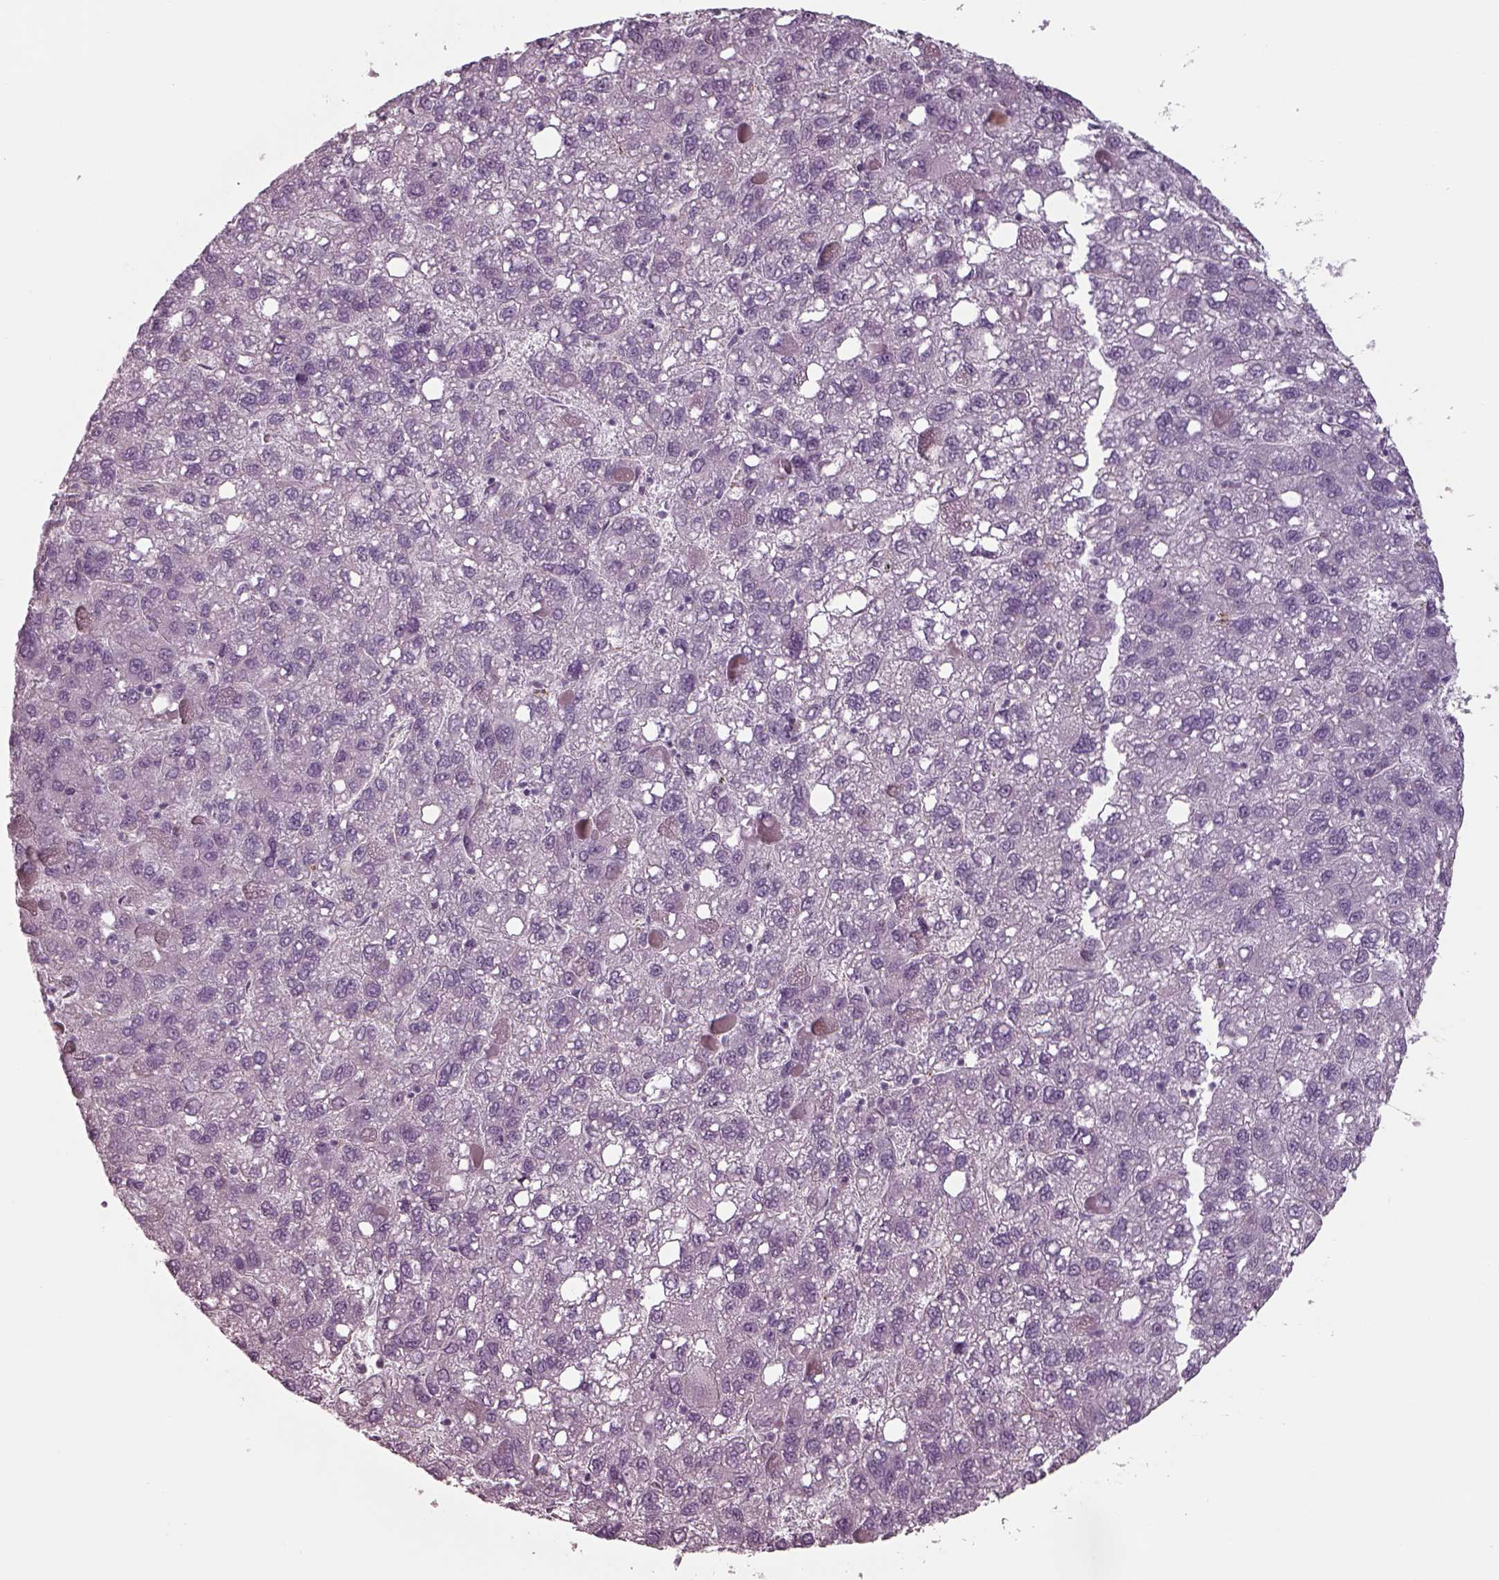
{"staining": {"intensity": "negative", "quantity": "none", "location": "none"}, "tissue": "liver cancer", "cell_type": "Tumor cells", "image_type": "cancer", "snomed": [{"axis": "morphology", "description": "Carcinoma, Hepatocellular, NOS"}, {"axis": "topography", "description": "Liver"}], "caption": "An image of liver hepatocellular carcinoma stained for a protein shows no brown staining in tumor cells. (Immunohistochemistry (ihc), brightfield microscopy, high magnification).", "gene": "SEPTIN14", "patient": {"sex": "female", "age": 82}}